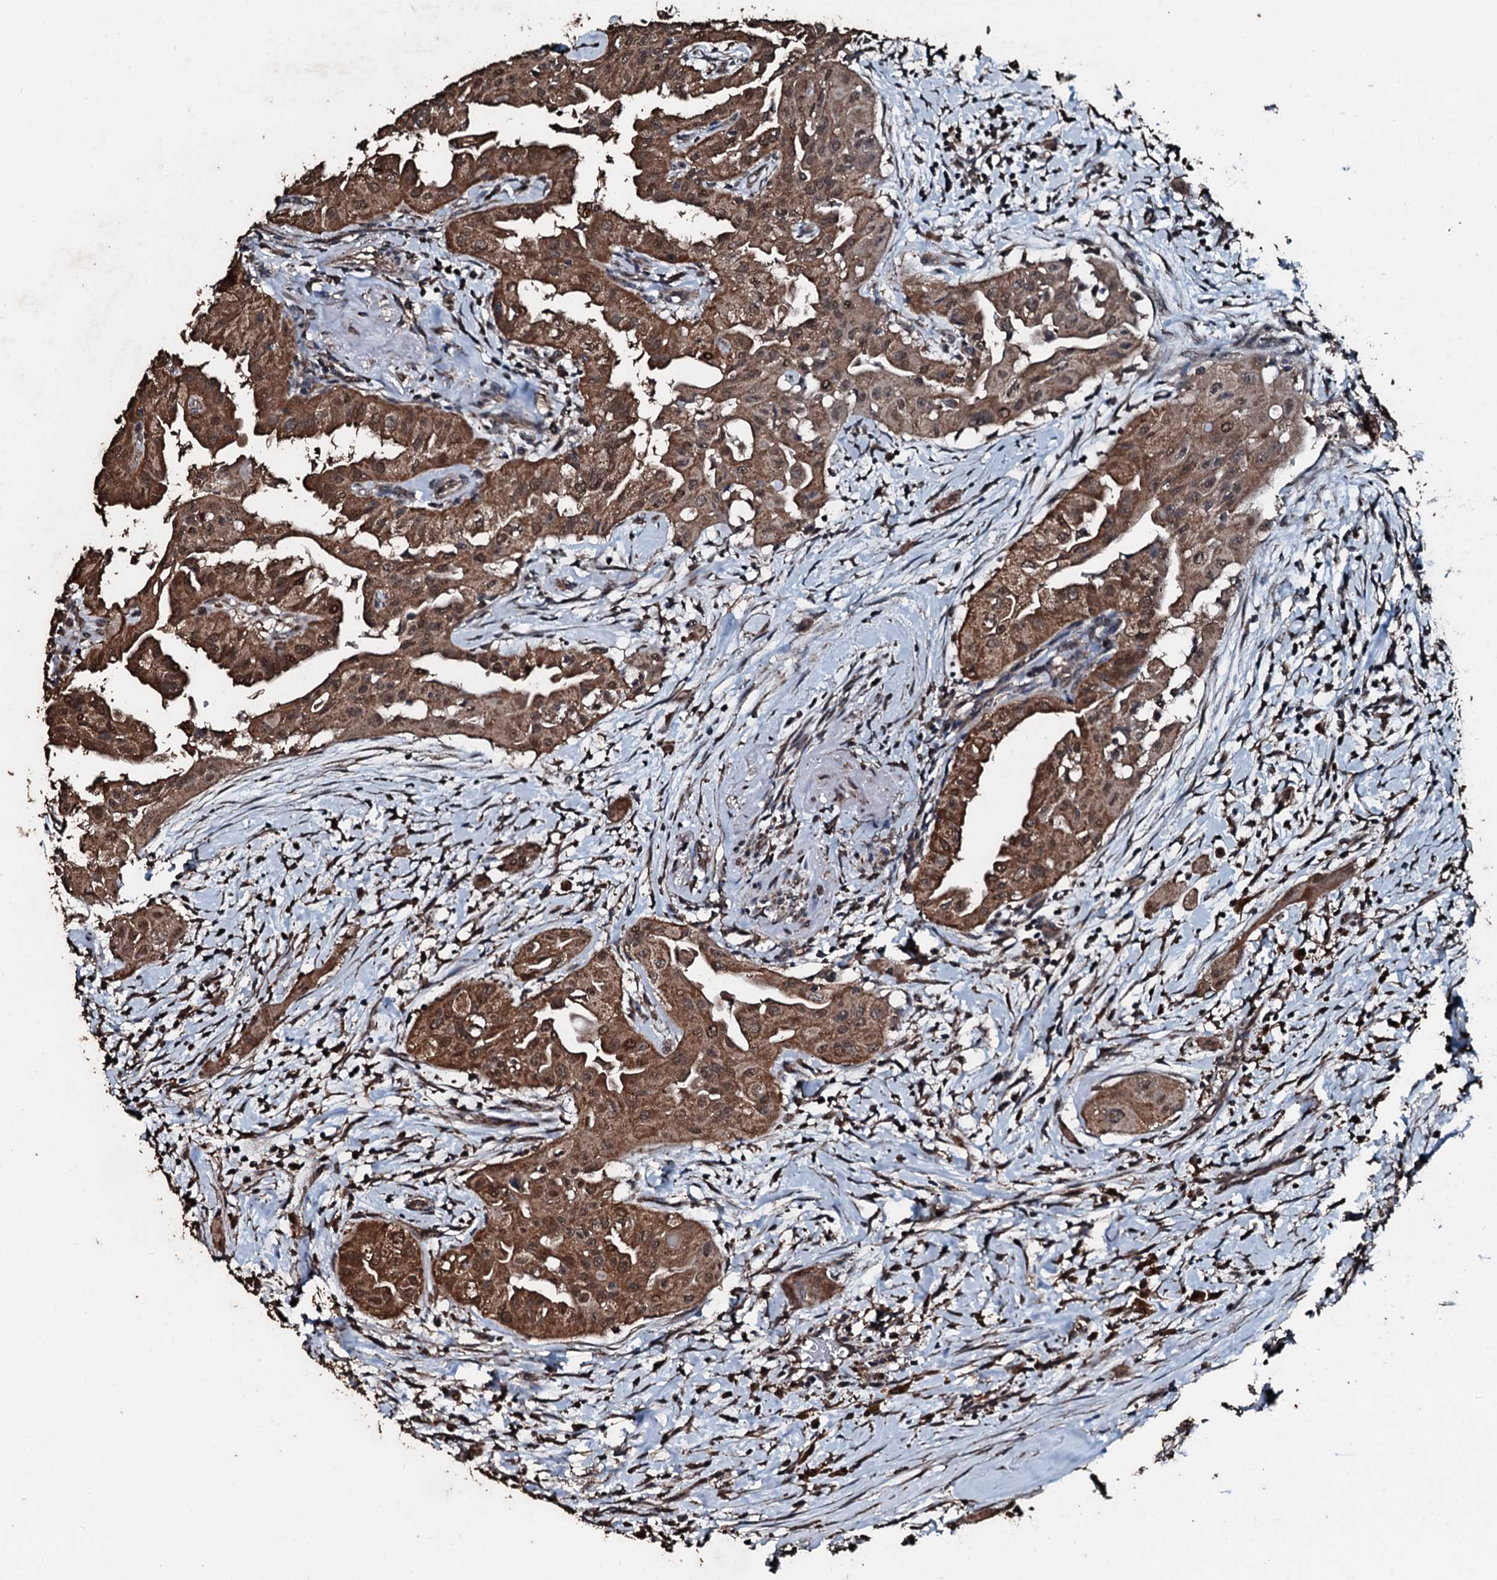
{"staining": {"intensity": "moderate", "quantity": ">75%", "location": "cytoplasmic/membranous,nuclear"}, "tissue": "thyroid cancer", "cell_type": "Tumor cells", "image_type": "cancer", "snomed": [{"axis": "morphology", "description": "Papillary adenocarcinoma, NOS"}, {"axis": "topography", "description": "Thyroid gland"}], "caption": "A brown stain highlights moderate cytoplasmic/membranous and nuclear positivity of a protein in thyroid papillary adenocarcinoma tumor cells.", "gene": "FAAP24", "patient": {"sex": "female", "age": 59}}